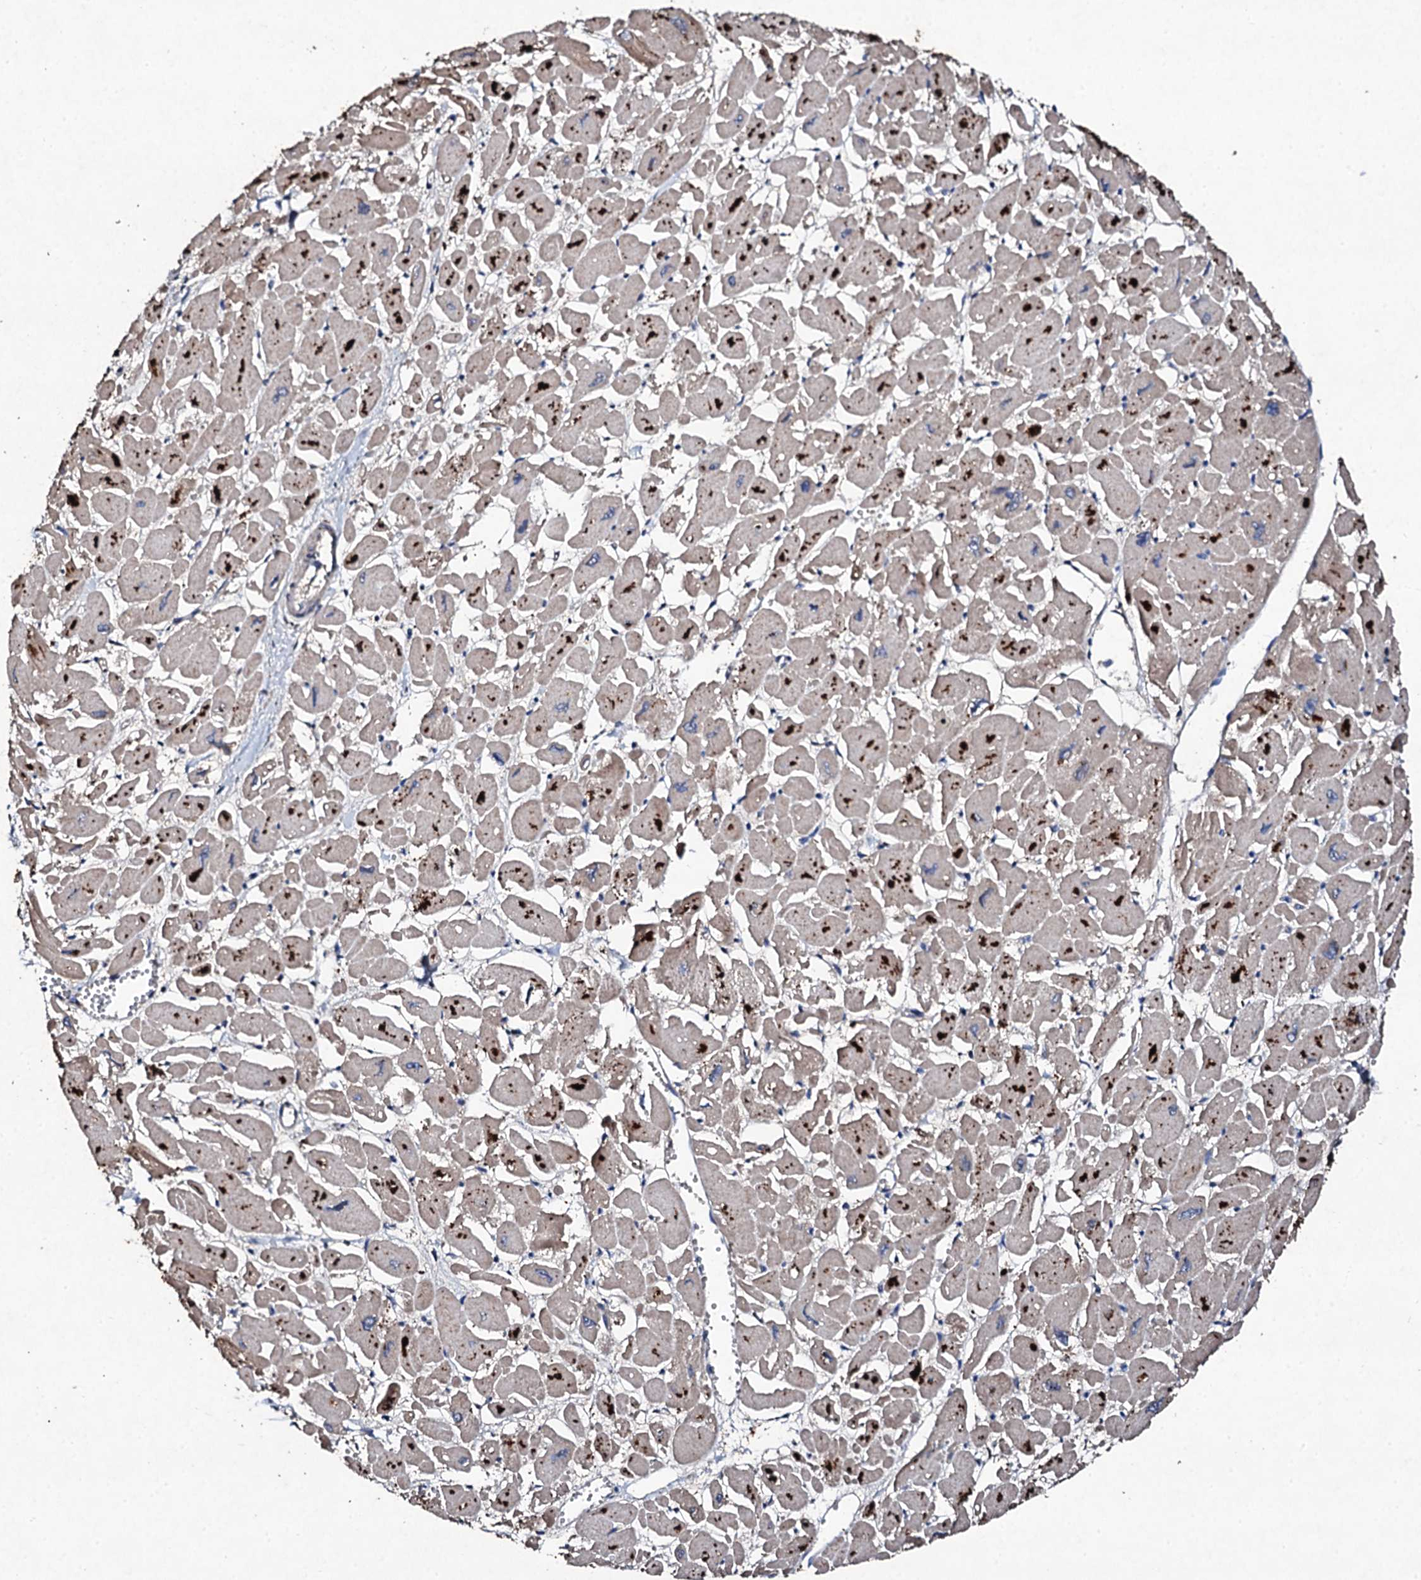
{"staining": {"intensity": "moderate", "quantity": "25%-75%", "location": "cytoplasmic/membranous"}, "tissue": "heart muscle", "cell_type": "Cardiomyocytes", "image_type": "normal", "snomed": [{"axis": "morphology", "description": "Normal tissue, NOS"}, {"axis": "topography", "description": "Heart"}], "caption": "This image reveals immunohistochemistry (IHC) staining of normal human heart muscle, with medium moderate cytoplasmic/membranous positivity in approximately 25%-75% of cardiomyocytes.", "gene": "KERA", "patient": {"sex": "male", "age": 54}}